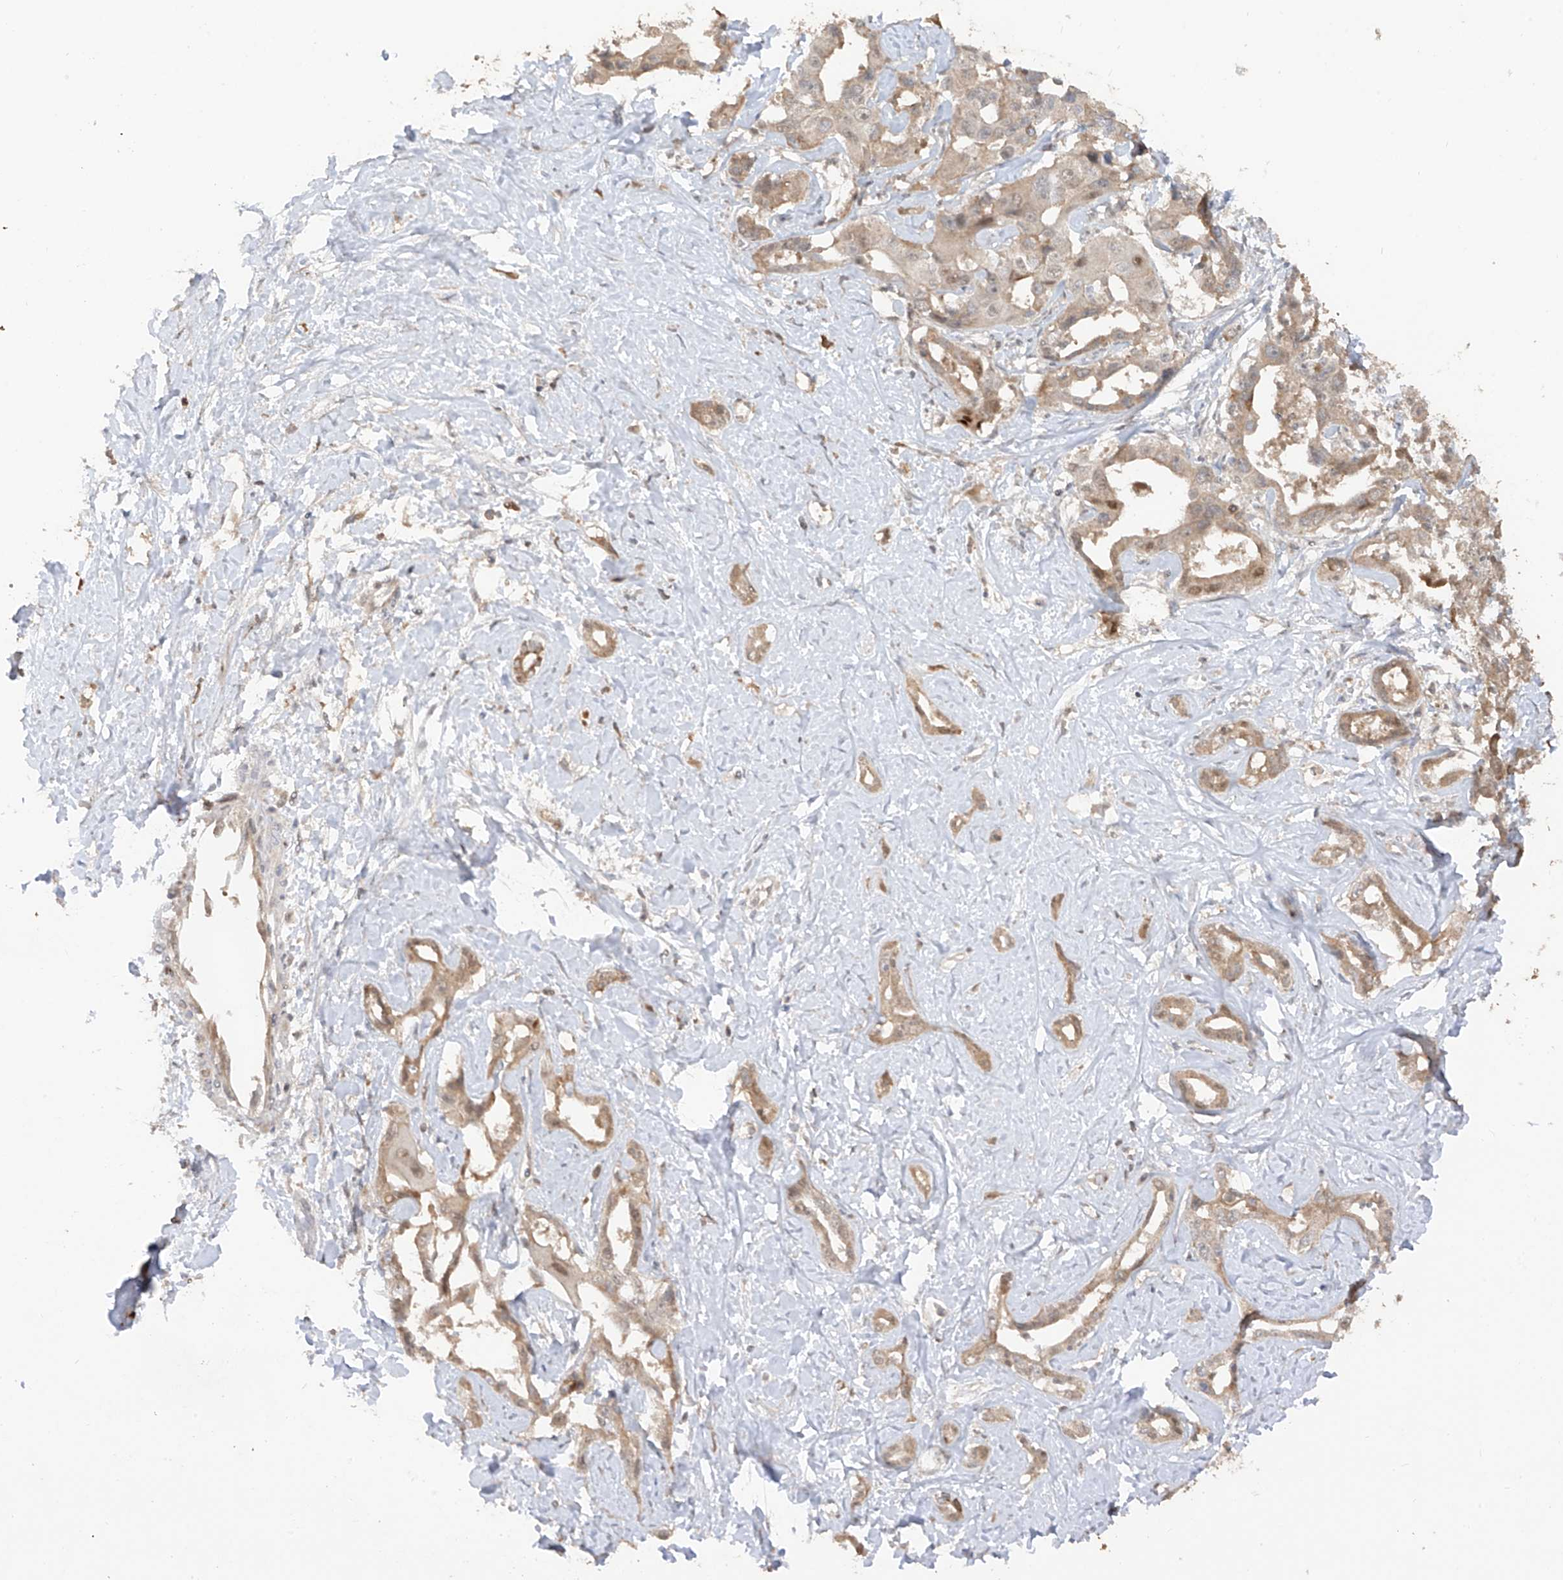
{"staining": {"intensity": "weak", "quantity": ">75%", "location": "cytoplasmic/membranous"}, "tissue": "liver cancer", "cell_type": "Tumor cells", "image_type": "cancer", "snomed": [{"axis": "morphology", "description": "Cholangiocarcinoma"}, {"axis": "topography", "description": "Liver"}], "caption": "A micrograph of human cholangiocarcinoma (liver) stained for a protein exhibits weak cytoplasmic/membranous brown staining in tumor cells.", "gene": "COLGALT2", "patient": {"sex": "male", "age": 59}}